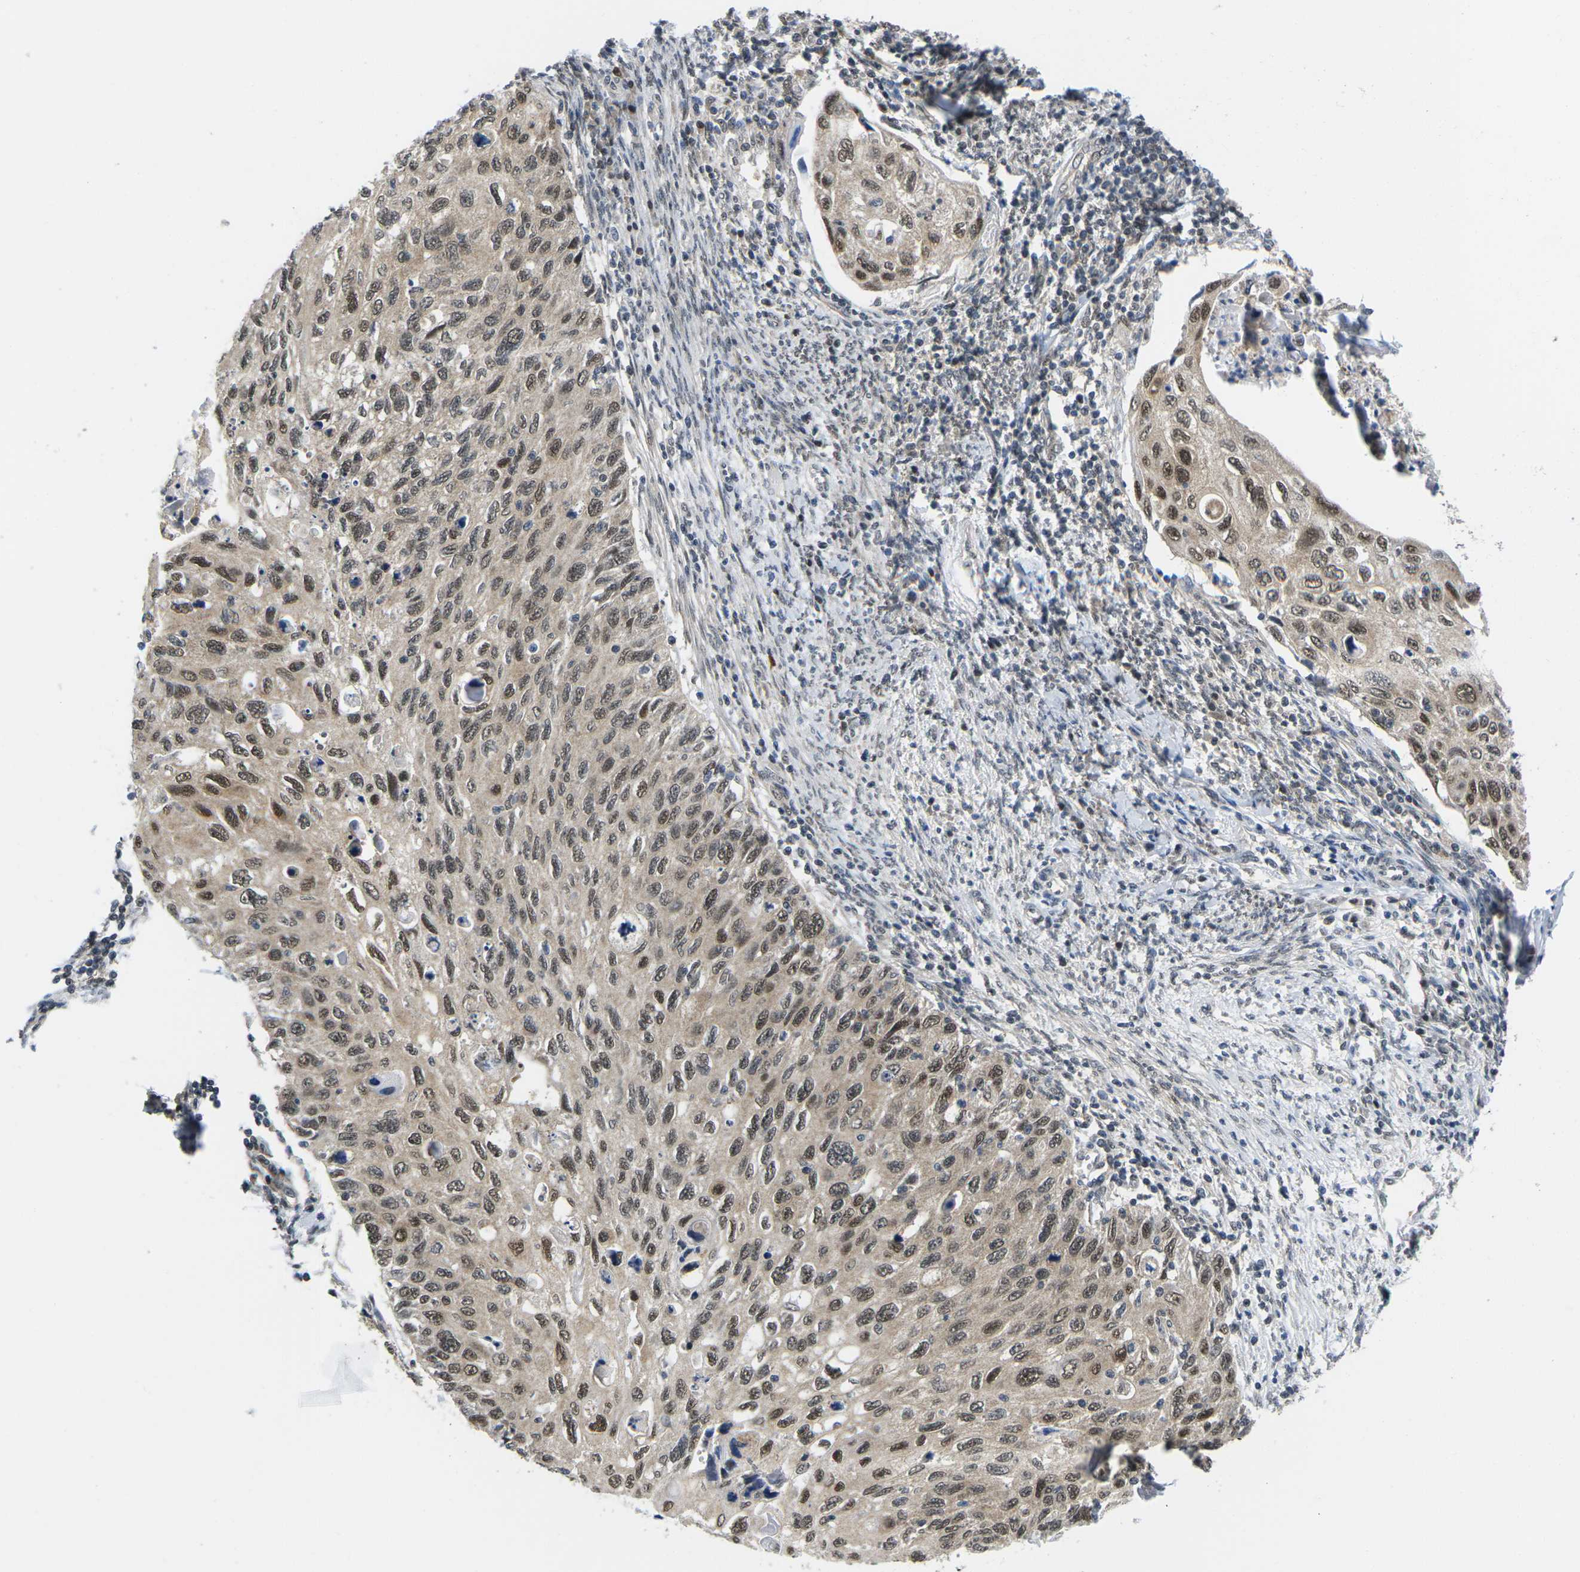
{"staining": {"intensity": "moderate", "quantity": ">75%", "location": "cytoplasmic/membranous,nuclear"}, "tissue": "cervical cancer", "cell_type": "Tumor cells", "image_type": "cancer", "snomed": [{"axis": "morphology", "description": "Squamous cell carcinoma, NOS"}, {"axis": "topography", "description": "Cervix"}], "caption": "This photomicrograph exhibits immunohistochemistry staining of human cervical cancer, with medium moderate cytoplasmic/membranous and nuclear staining in approximately >75% of tumor cells.", "gene": "UBA7", "patient": {"sex": "female", "age": 70}}